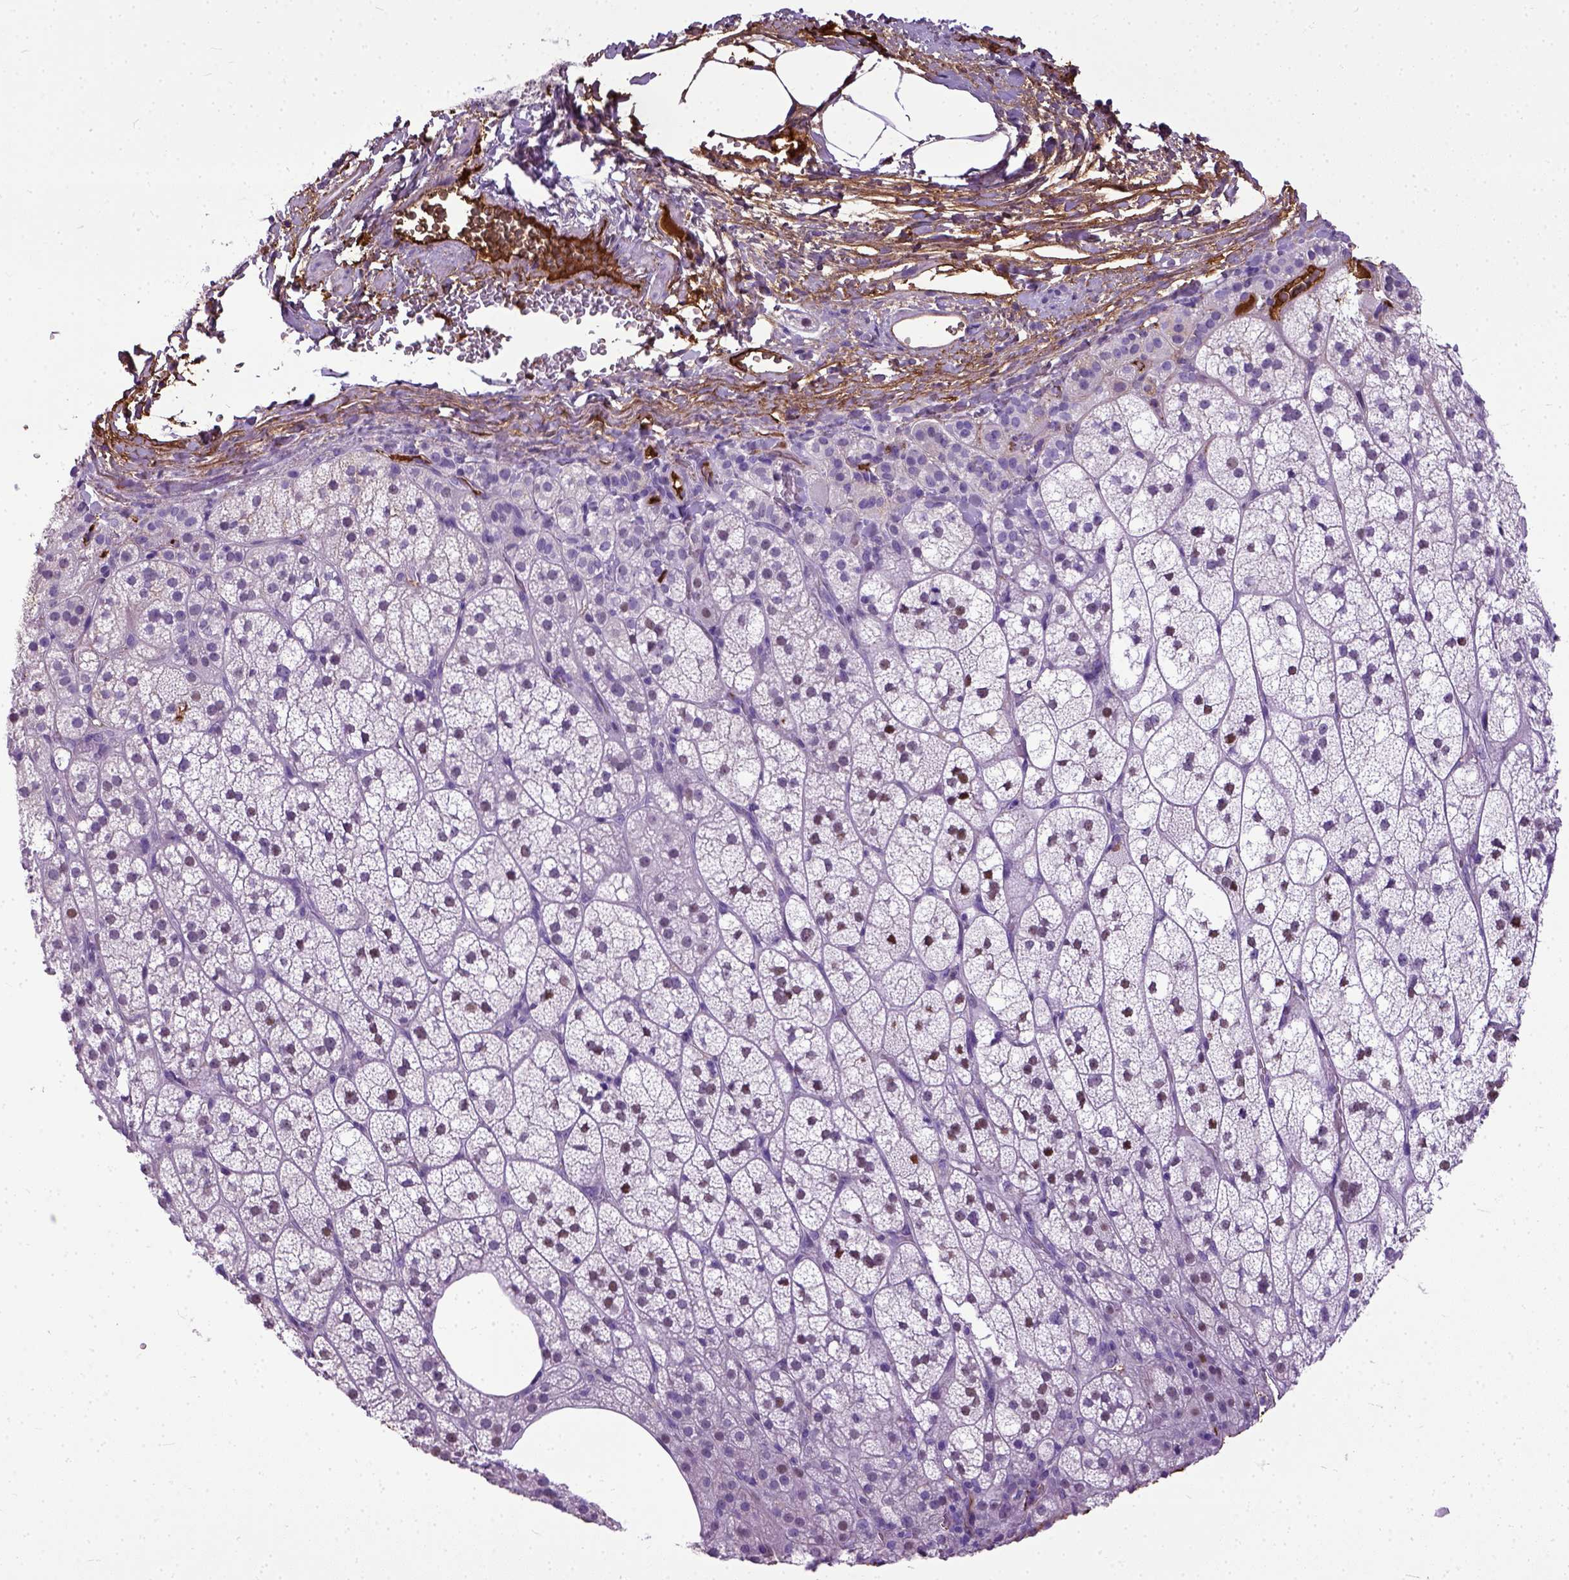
{"staining": {"intensity": "moderate", "quantity": "<25%", "location": "nuclear"}, "tissue": "adrenal gland", "cell_type": "Glandular cells", "image_type": "normal", "snomed": [{"axis": "morphology", "description": "Normal tissue, NOS"}, {"axis": "topography", "description": "Adrenal gland"}], "caption": "DAB immunohistochemical staining of unremarkable human adrenal gland shows moderate nuclear protein positivity in approximately <25% of glandular cells.", "gene": "ADAMTS8", "patient": {"sex": "female", "age": 60}}